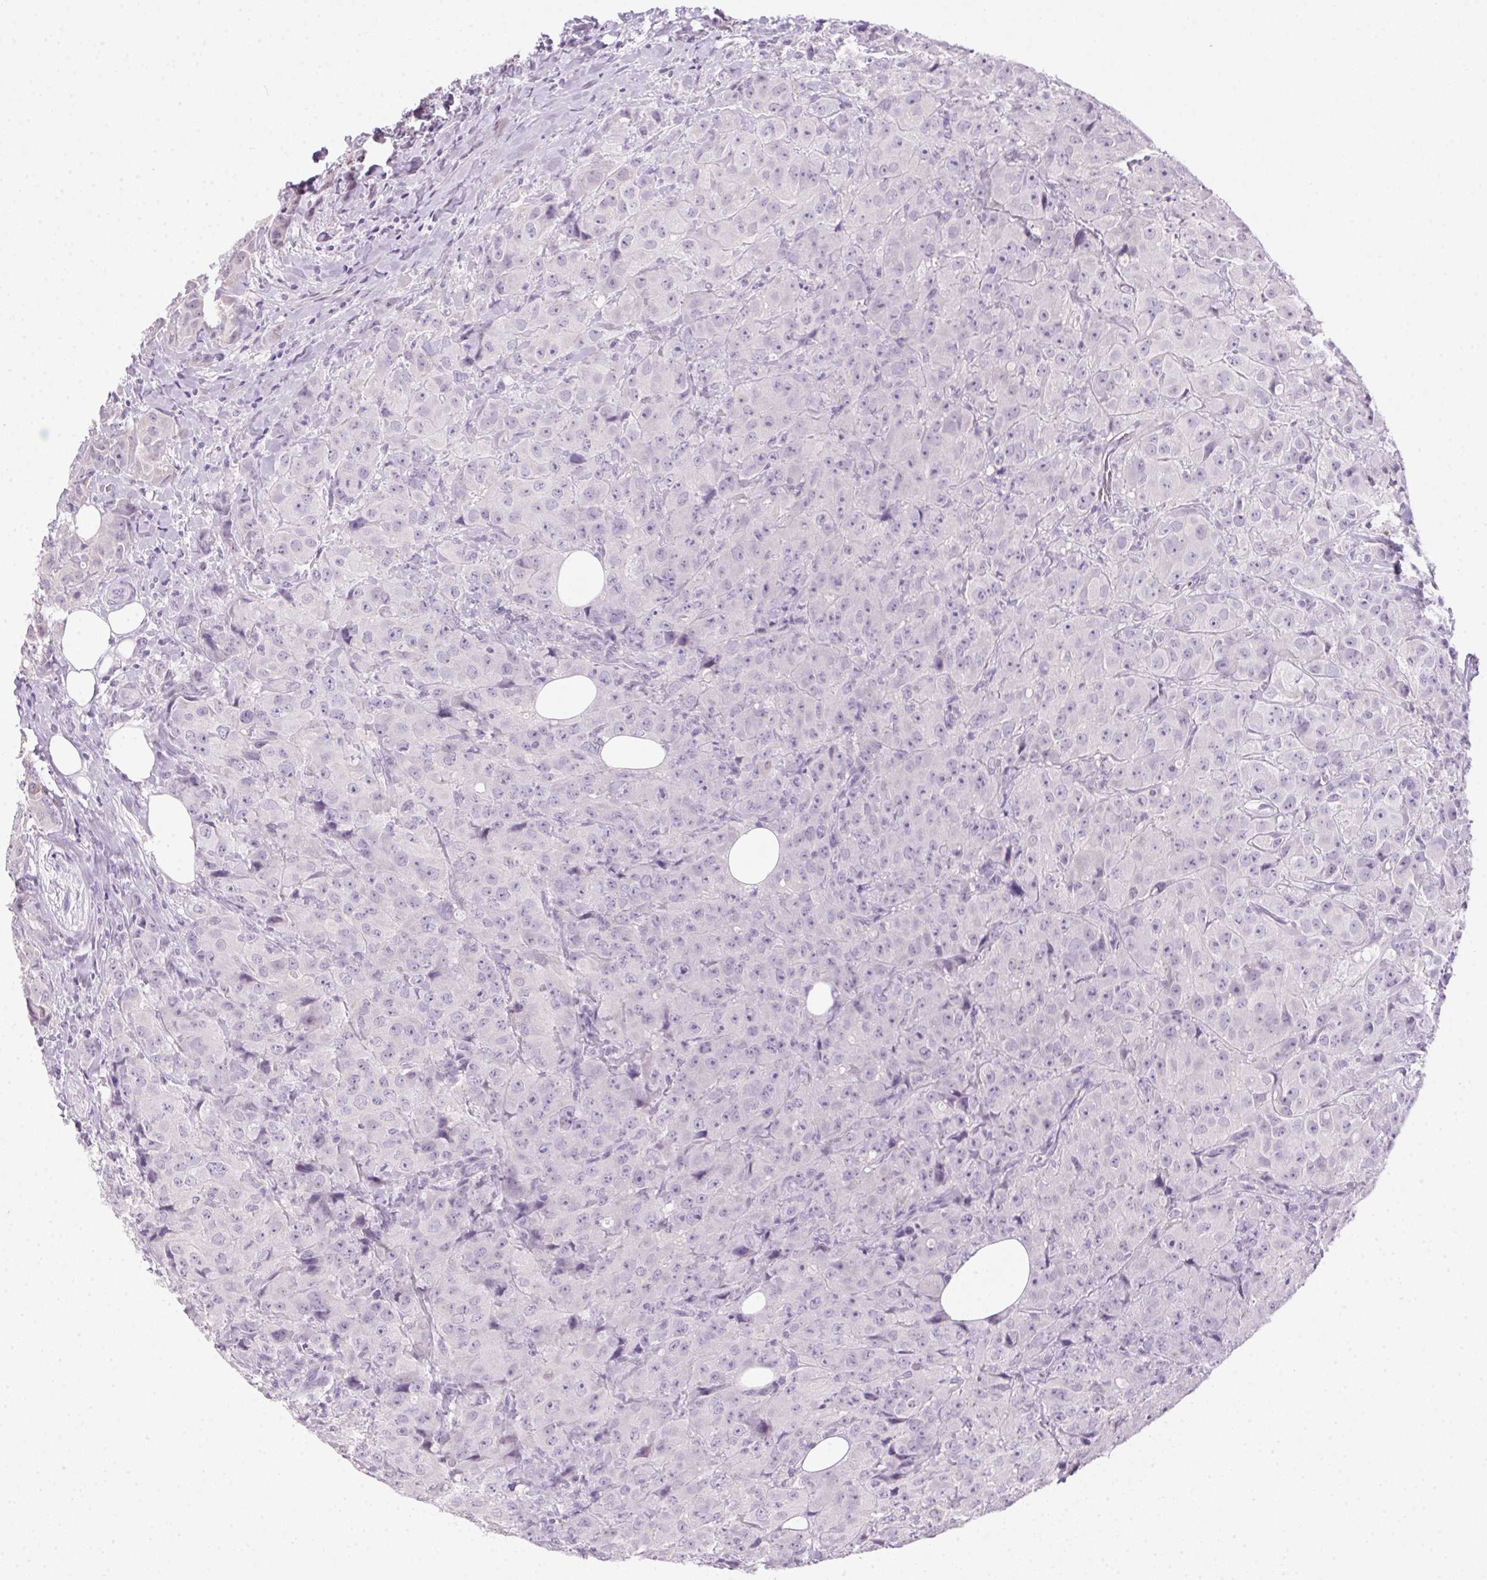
{"staining": {"intensity": "negative", "quantity": "none", "location": "none"}, "tissue": "breast cancer", "cell_type": "Tumor cells", "image_type": "cancer", "snomed": [{"axis": "morphology", "description": "Normal tissue, NOS"}, {"axis": "morphology", "description": "Duct carcinoma"}, {"axis": "topography", "description": "Breast"}], "caption": "The micrograph demonstrates no staining of tumor cells in intraductal carcinoma (breast). (DAB (3,3'-diaminobenzidine) immunohistochemistry visualized using brightfield microscopy, high magnification).", "gene": "POPDC2", "patient": {"sex": "female", "age": 43}}